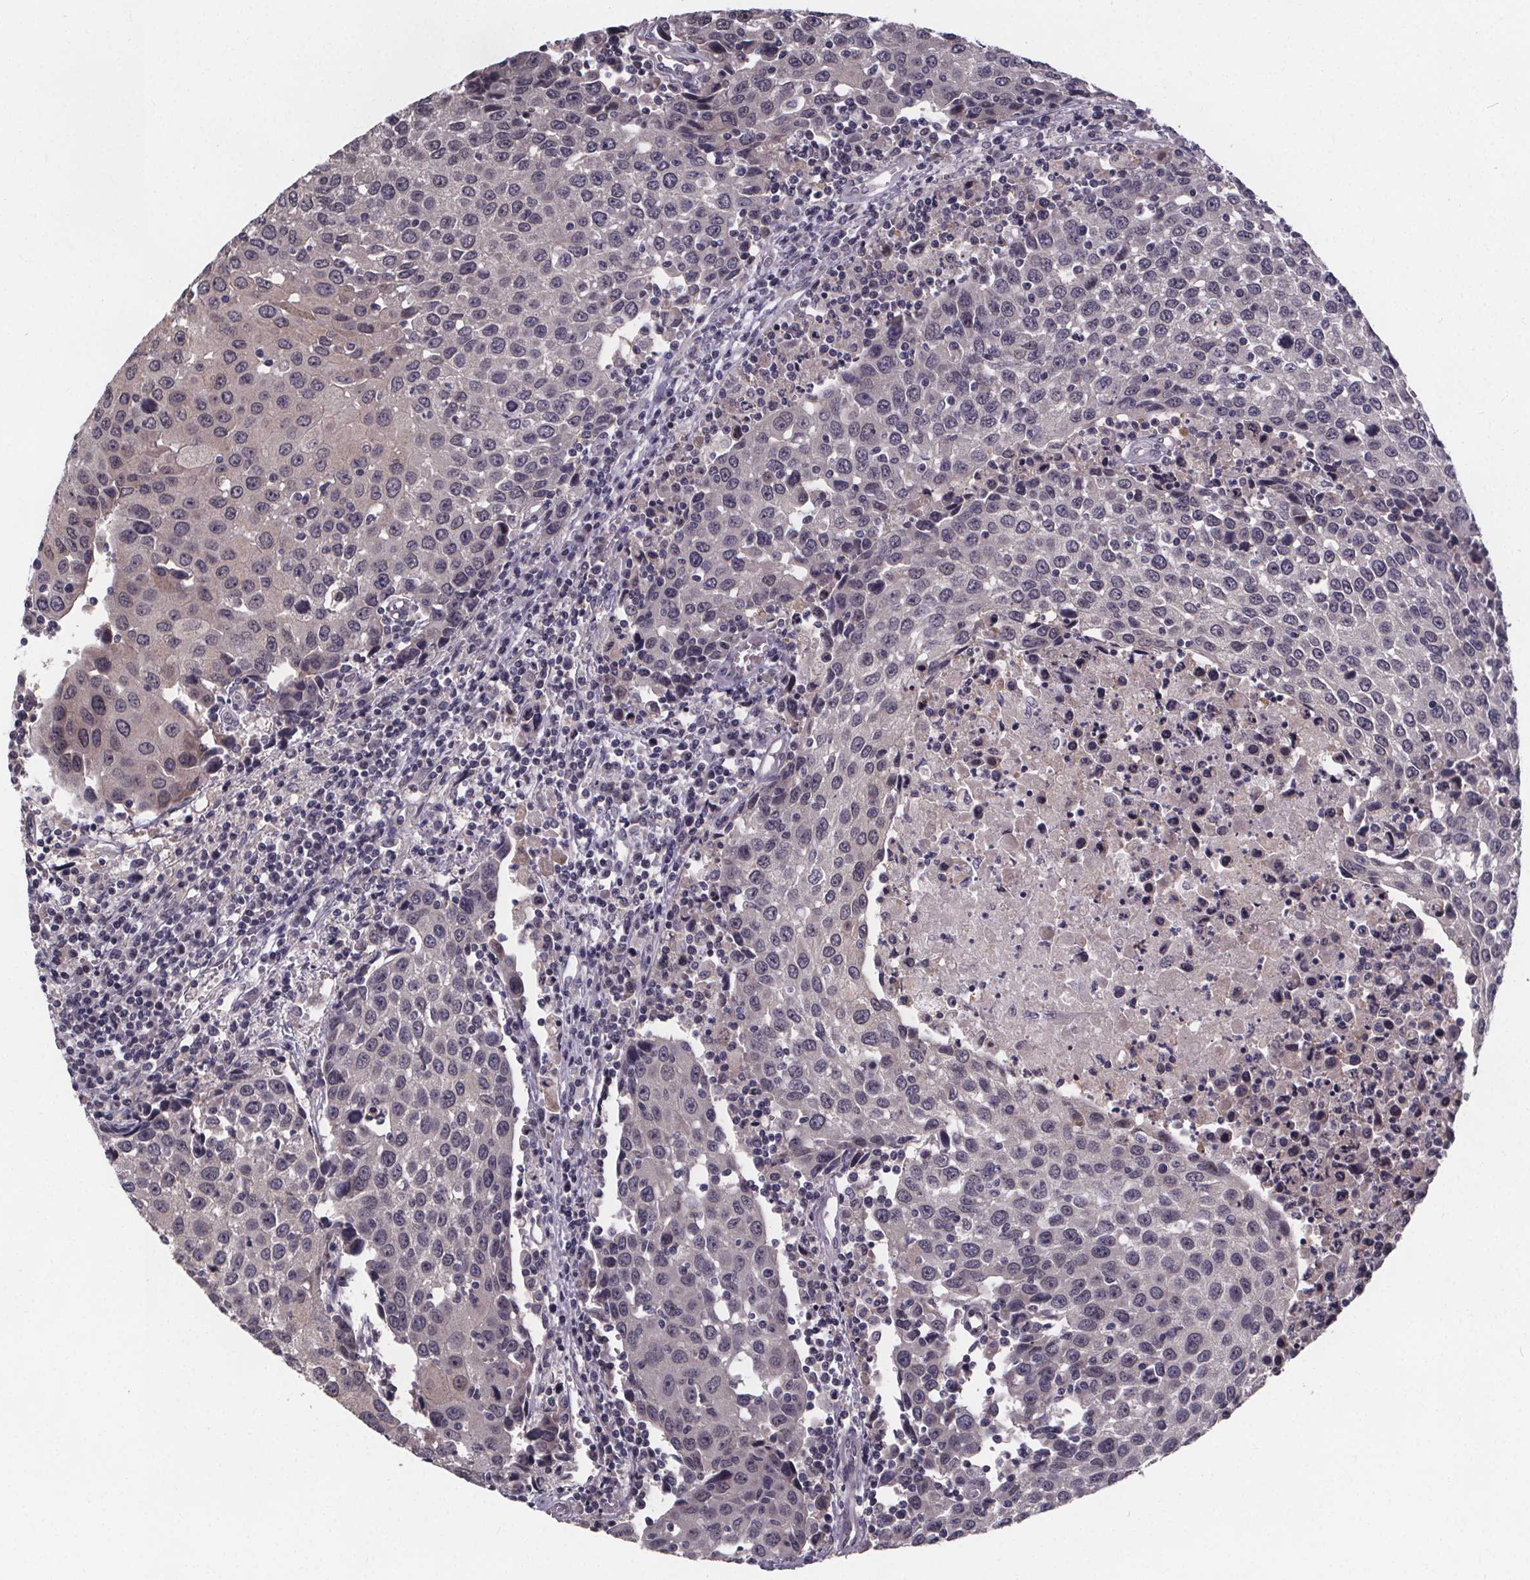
{"staining": {"intensity": "negative", "quantity": "none", "location": "none"}, "tissue": "urothelial cancer", "cell_type": "Tumor cells", "image_type": "cancer", "snomed": [{"axis": "morphology", "description": "Urothelial carcinoma, High grade"}, {"axis": "topography", "description": "Urinary bladder"}], "caption": "This is an immunohistochemistry micrograph of urothelial carcinoma (high-grade). There is no expression in tumor cells.", "gene": "FAM181B", "patient": {"sex": "female", "age": 85}}